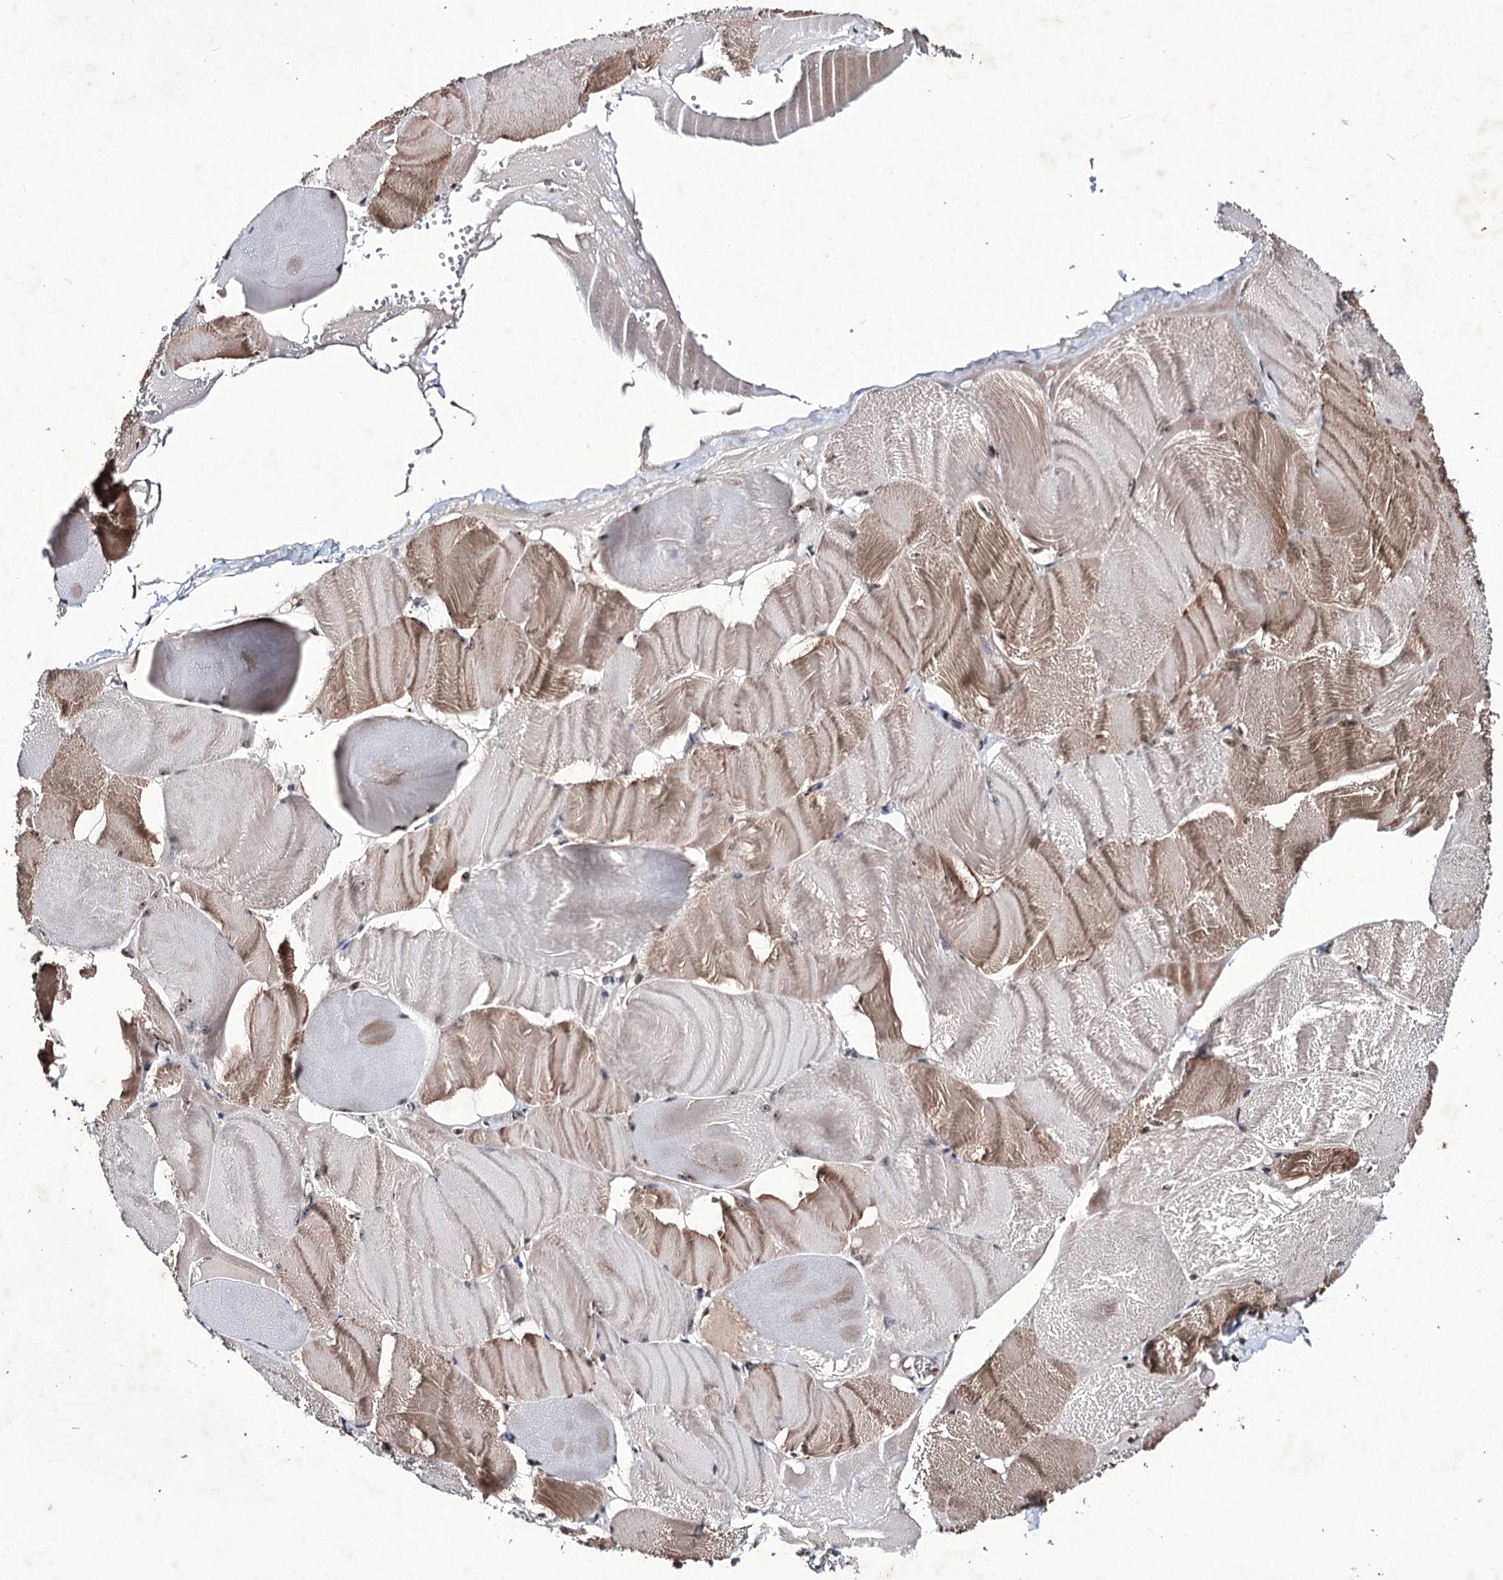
{"staining": {"intensity": "moderate", "quantity": "25%-75%", "location": "cytoplasmic/membranous"}, "tissue": "skeletal muscle", "cell_type": "Myocytes", "image_type": "normal", "snomed": [{"axis": "morphology", "description": "Normal tissue, NOS"}, {"axis": "morphology", "description": "Basal cell carcinoma"}, {"axis": "topography", "description": "Skeletal muscle"}], "caption": "Myocytes reveal moderate cytoplasmic/membranous expression in approximately 25%-75% of cells in normal skeletal muscle.", "gene": "VGLL4", "patient": {"sex": "female", "age": 64}}